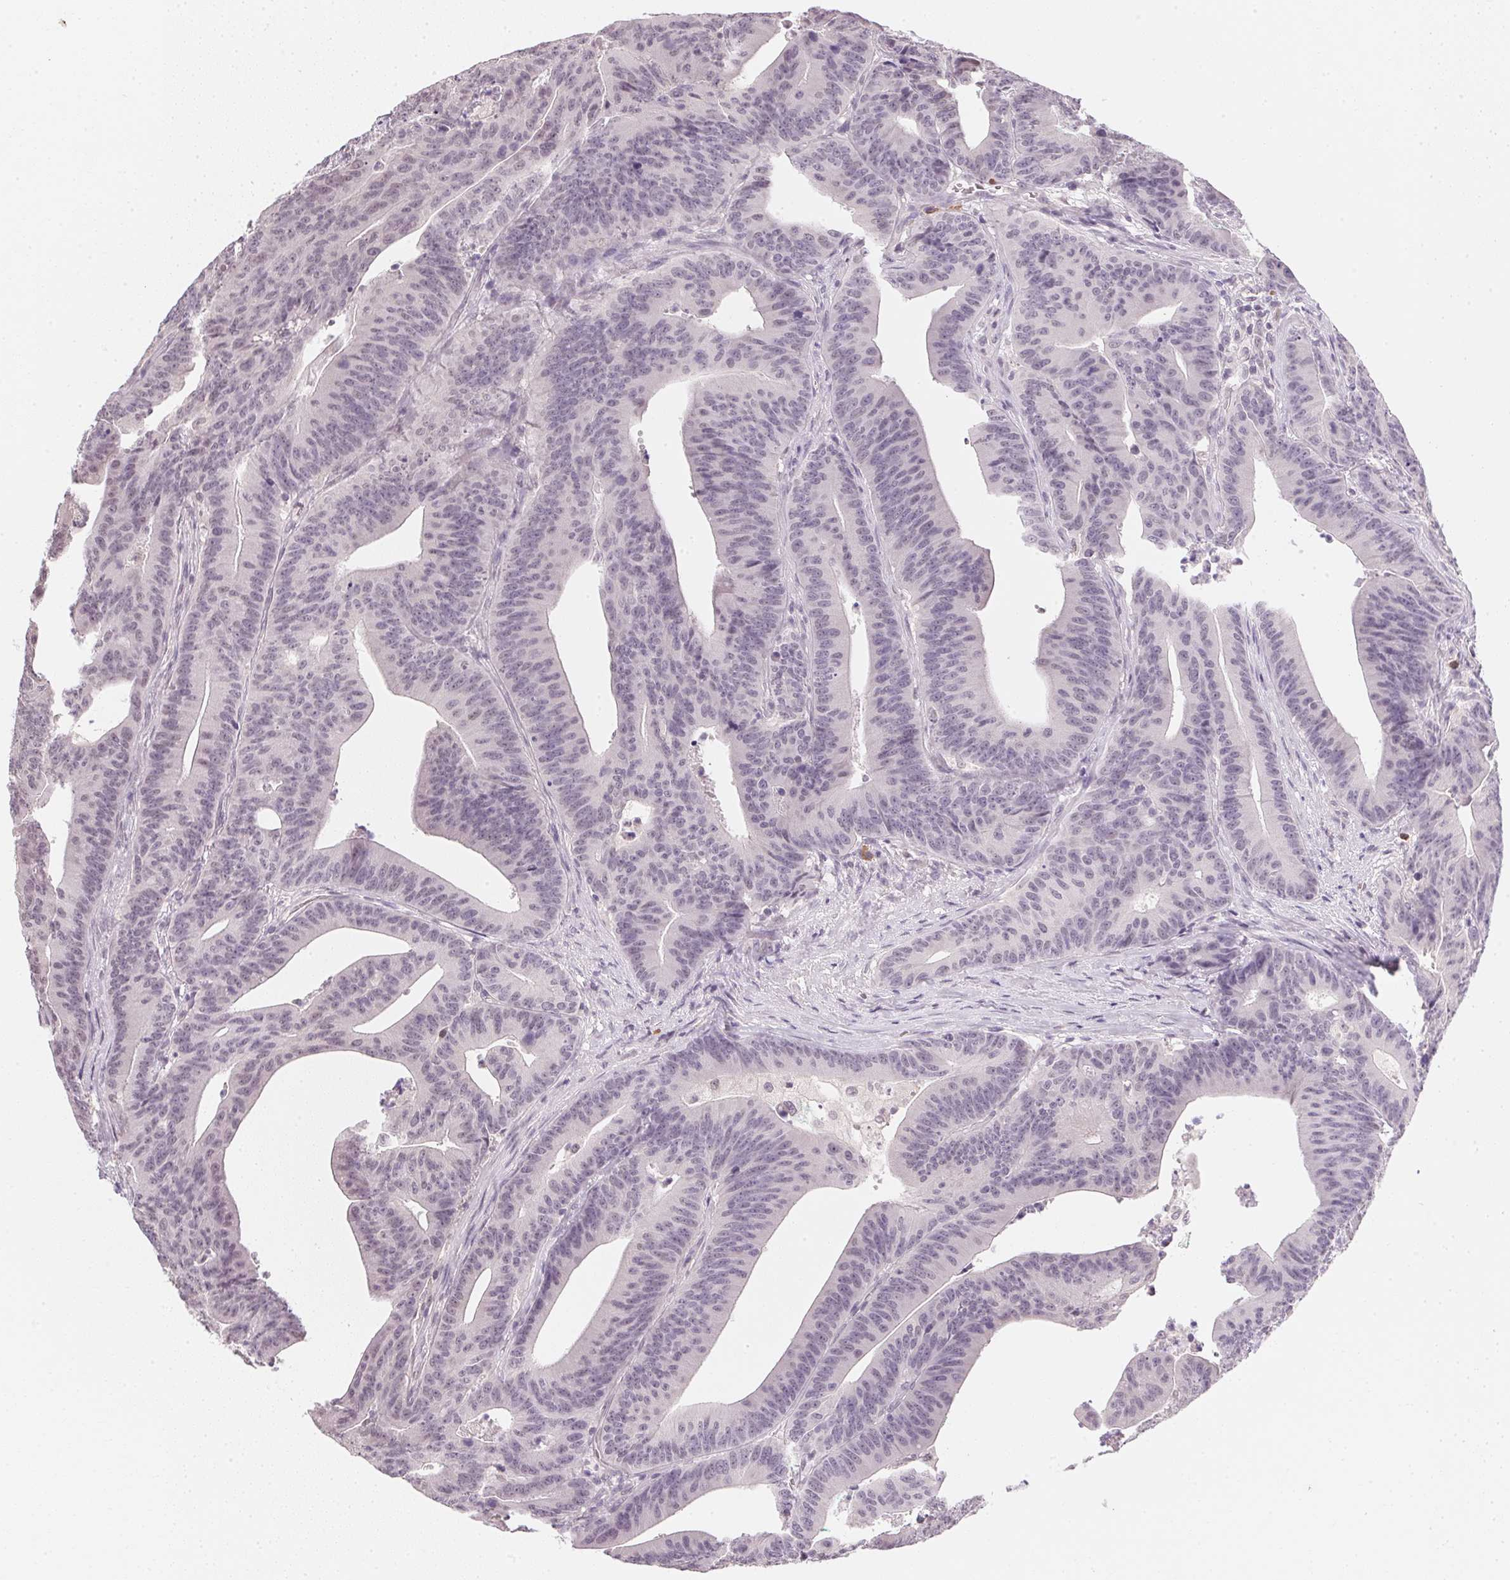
{"staining": {"intensity": "negative", "quantity": "none", "location": "none"}, "tissue": "colorectal cancer", "cell_type": "Tumor cells", "image_type": "cancer", "snomed": [{"axis": "morphology", "description": "Adenocarcinoma, NOS"}, {"axis": "topography", "description": "Colon"}], "caption": "Immunohistochemistry of human adenocarcinoma (colorectal) reveals no positivity in tumor cells.", "gene": "FNDC4", "patient": {"sex": "female", "age": 78}}